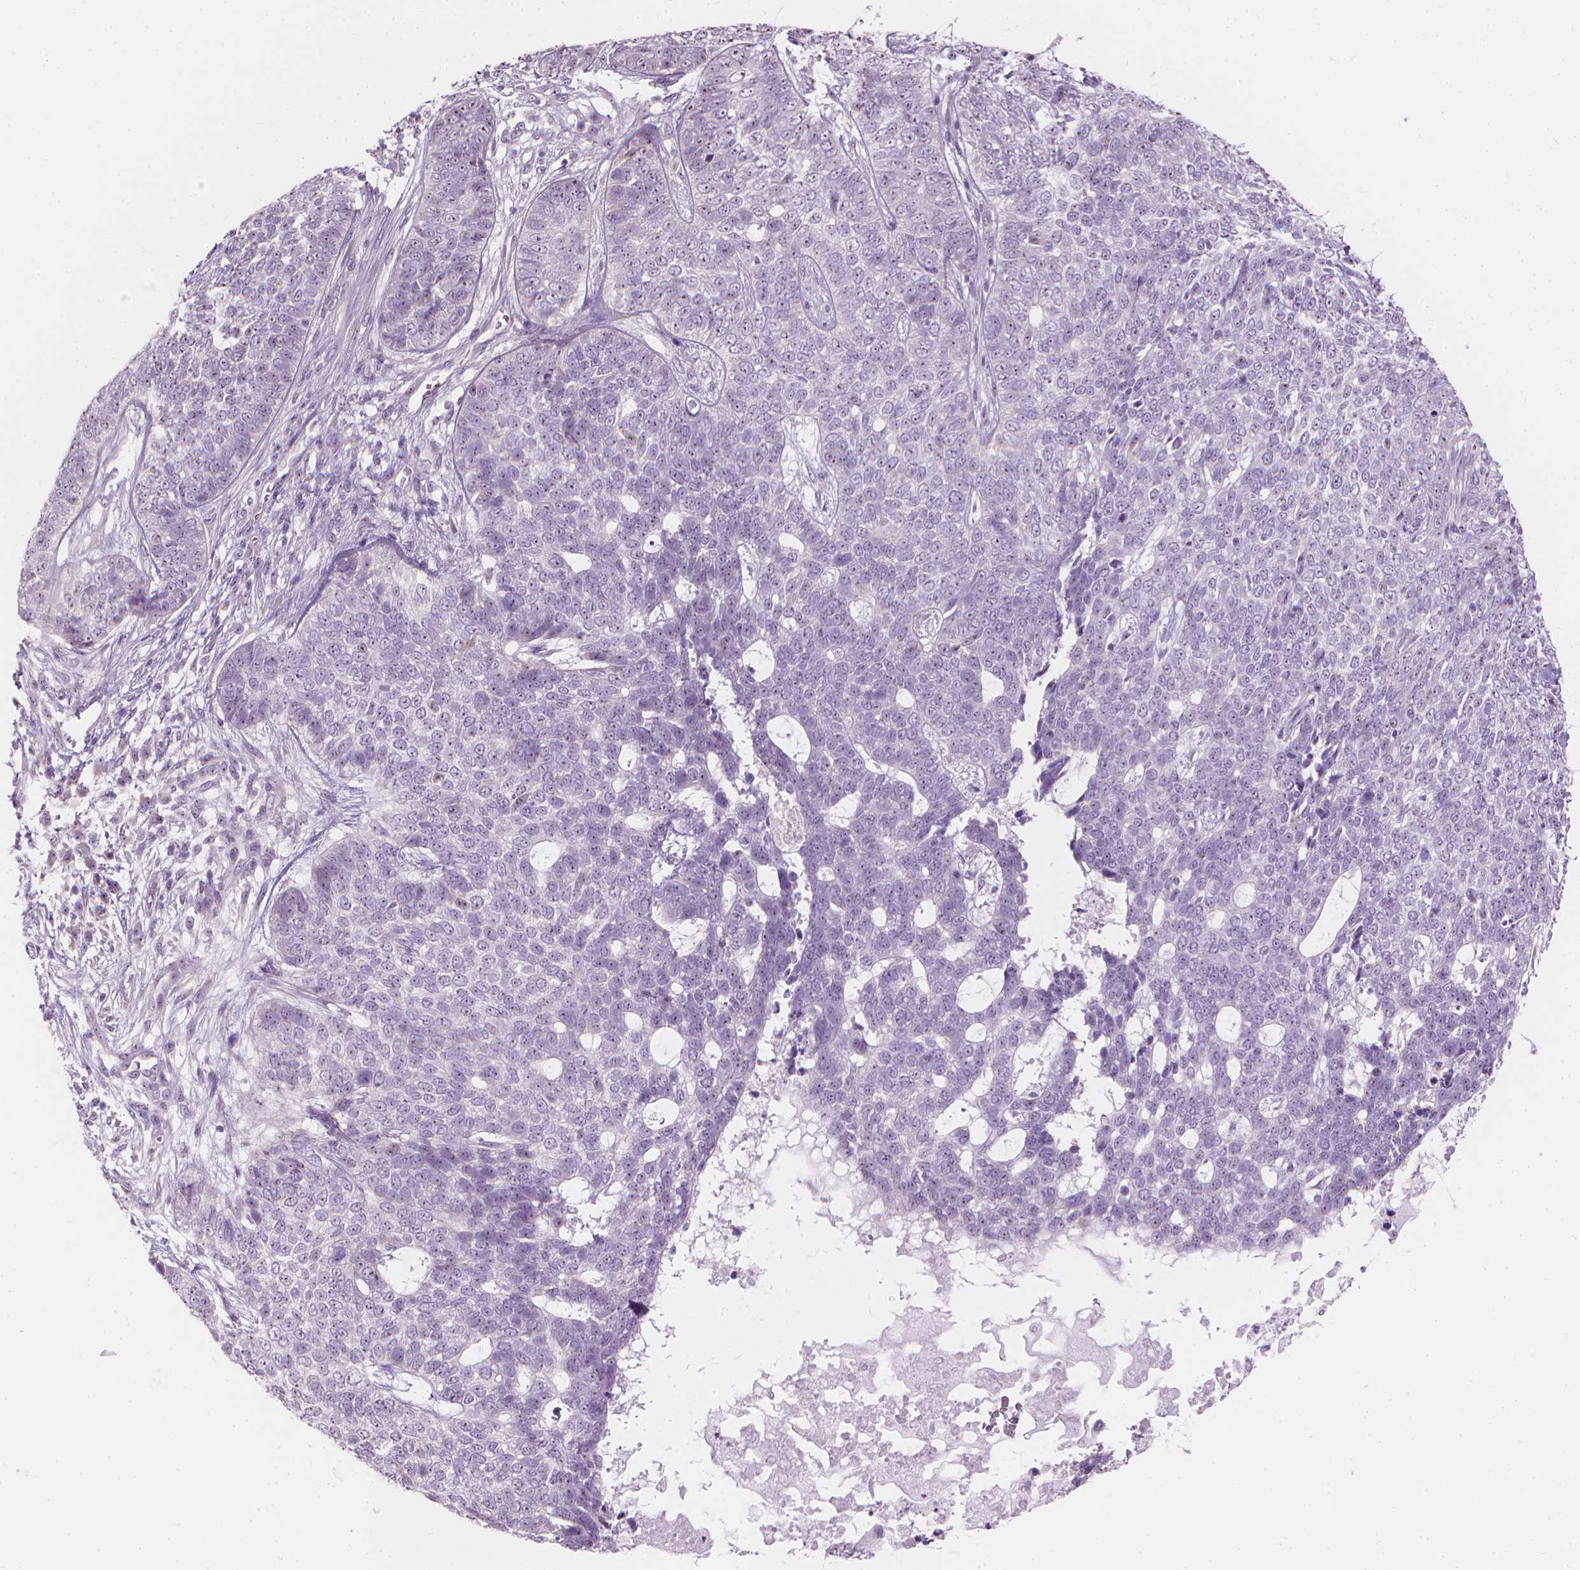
{"staining": {"intensity": "negative", "quantity": "none", "location": "none"}, "tissue": "skin cancer", "cell_type": "Tumor cells", "image_type": "cancer", "snomed": [{"axis": "morphology", "description": "Basal cell carcinoma"}, {"axis": "topography", "description": "Skin"}], "caption": "A photomicrograph of skin cancer stained for a protein demonstrates no brown staining in tumor cells.", "gene": "GPRC5A", "patient": {"sex": "female", "age": 69}}